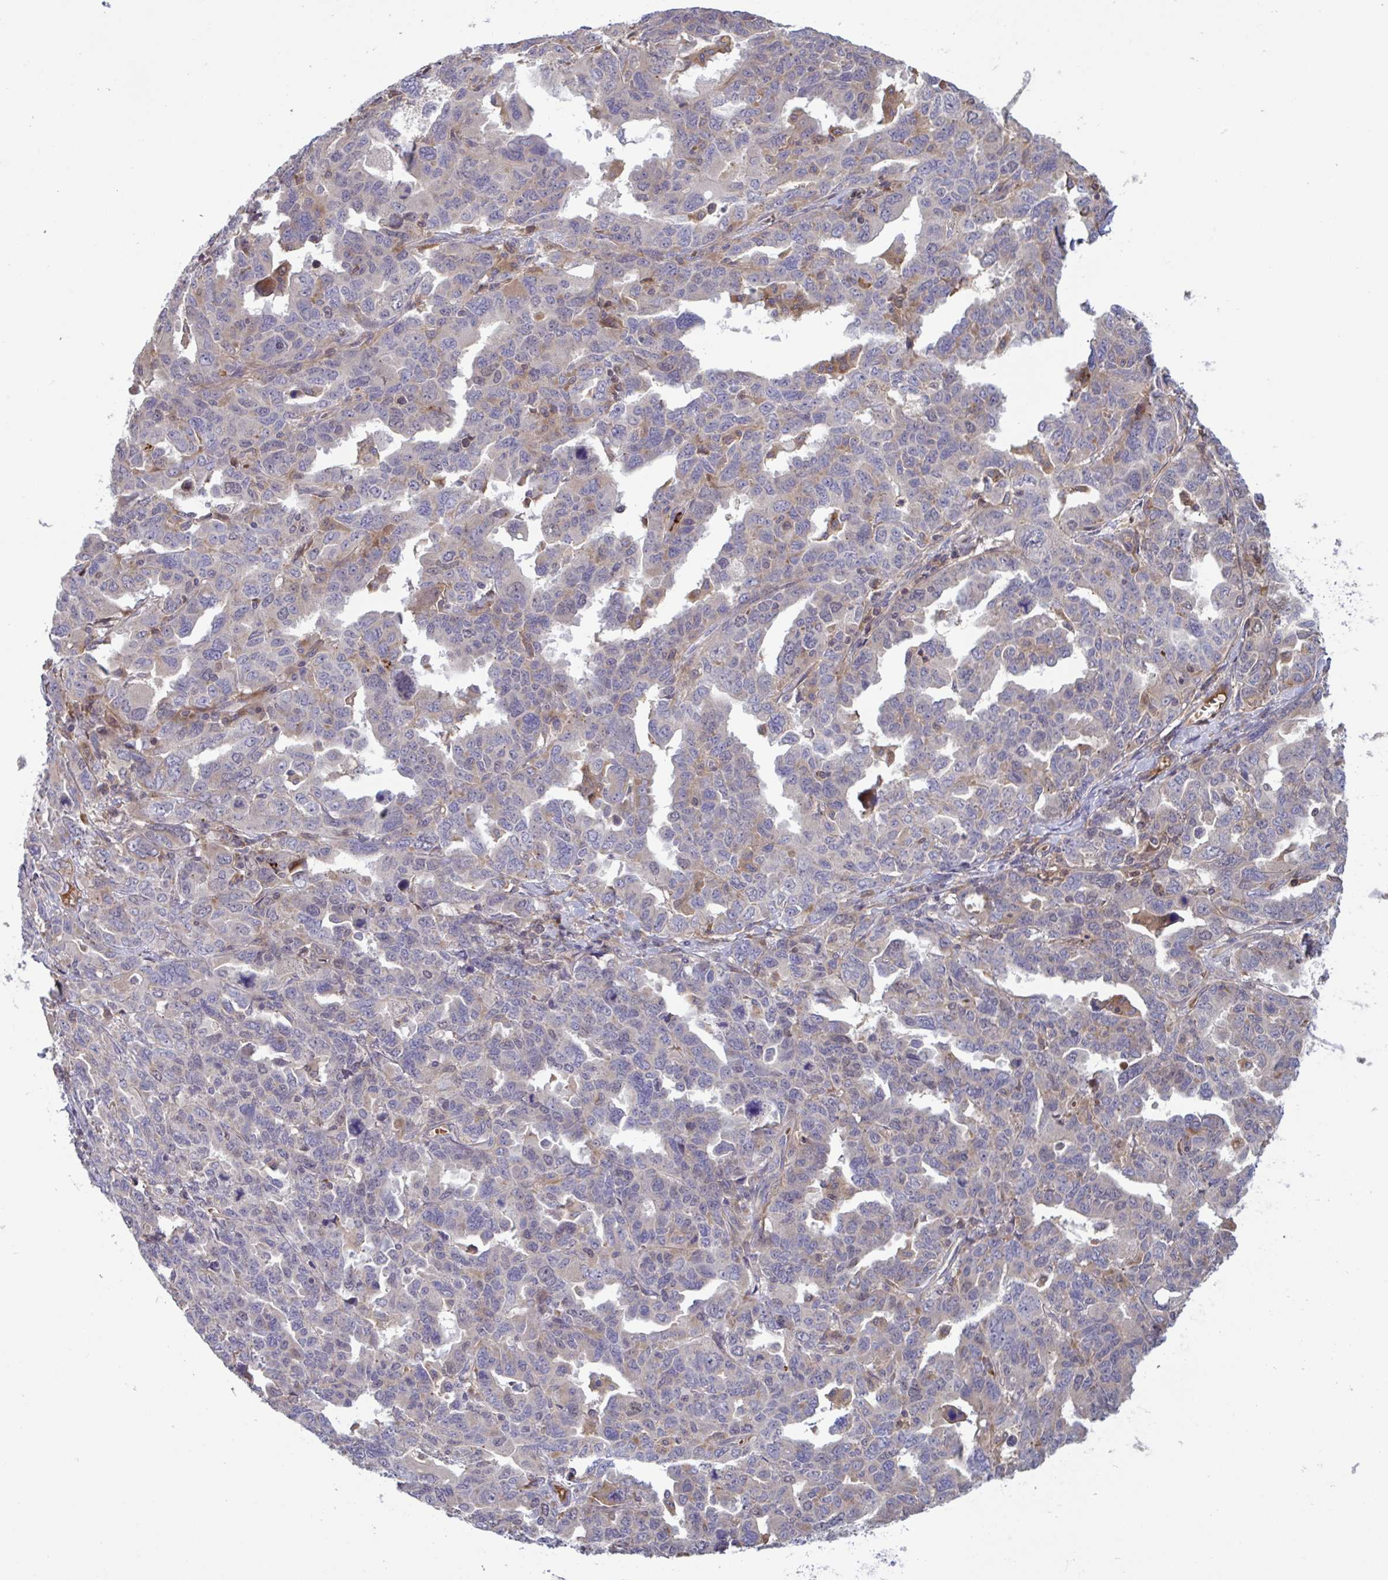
{"staining": {"intensity": "negative", "quantity": "none", "location": "none"}, "tissue": "ovarian cancer", "cell_type": "Tumor cells", "image_type": "cancer", "snomed": [{"axis": "morphology", "description": "Adenocarcinoma, NOS"}, {"axis": "morphology", "description": "Carcinoma, endometroid"}, {"axis": "topography", "description": "Ovary"}], "caption": "DAB immunohistochemical staining of ovarian cancer (adenocarcinoma) demonstrates no significant staining in tumor cells.", "gene": "IL1R1", "patient": {"sex": "female", "age": 72}}